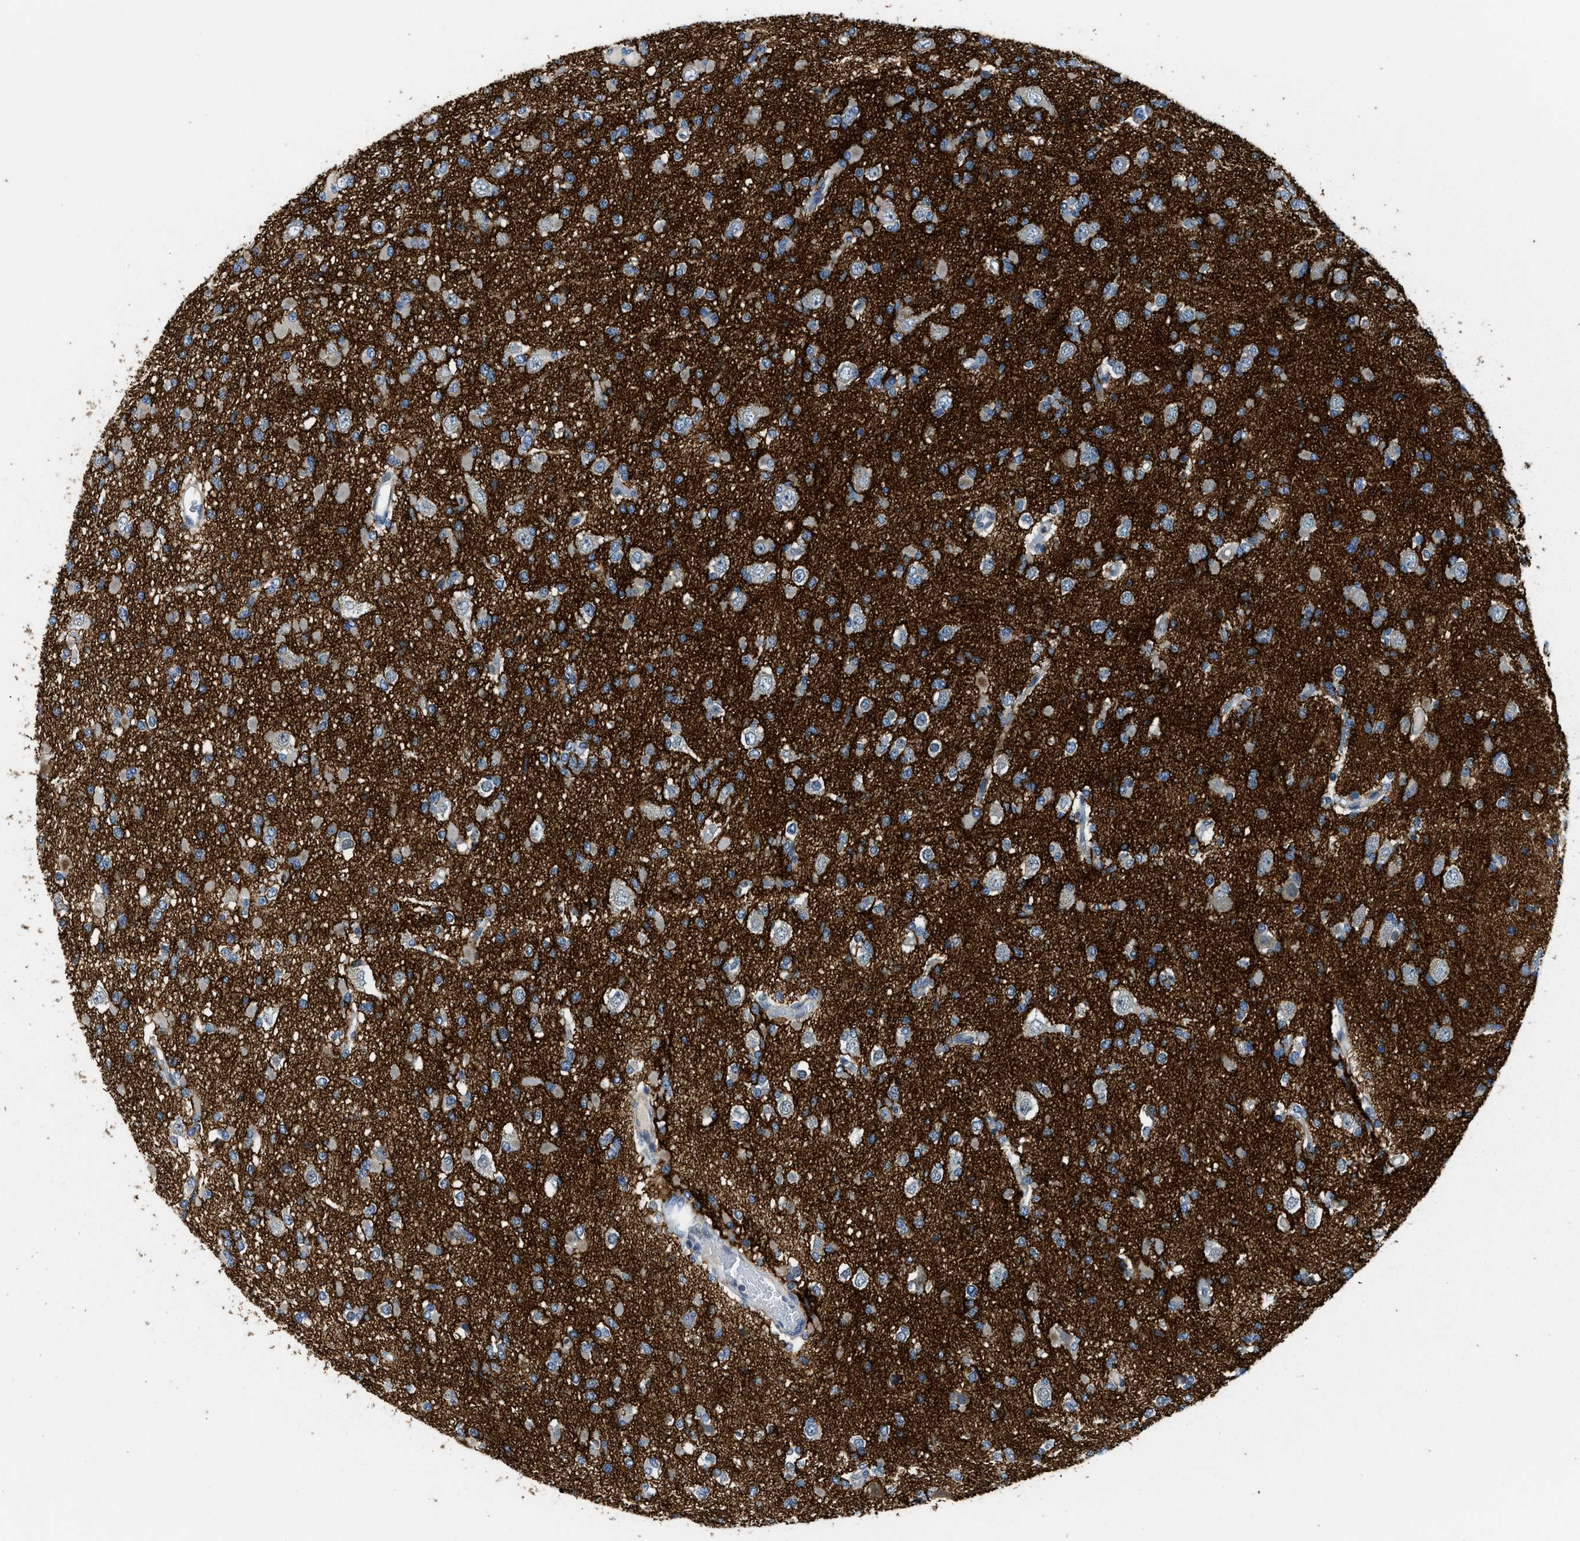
{"staining": {"intensity": "weak", "quantity": "25%-75%", "location": "cytoplasmic/membranous"}, "tissue": "glioma", "cell_type": "Tumor cells", "image_type": "cancer", "snomed": [{"axis": "morphology", "description": "Glioma, malignant, Low grade"}, {"axis": "topography", "description": "Brain"}], "caption": "High-magnification brightfield microscopy of glioma stained with DAB (brown) and counterstained with hematoxylin (blue). tumor cells exhibit weak cytoplasmic/membranous staining is seen in approximately25%-75% of cells.", "gene": "IKBKE", "patient": {"sex": "female", "age": 22}}